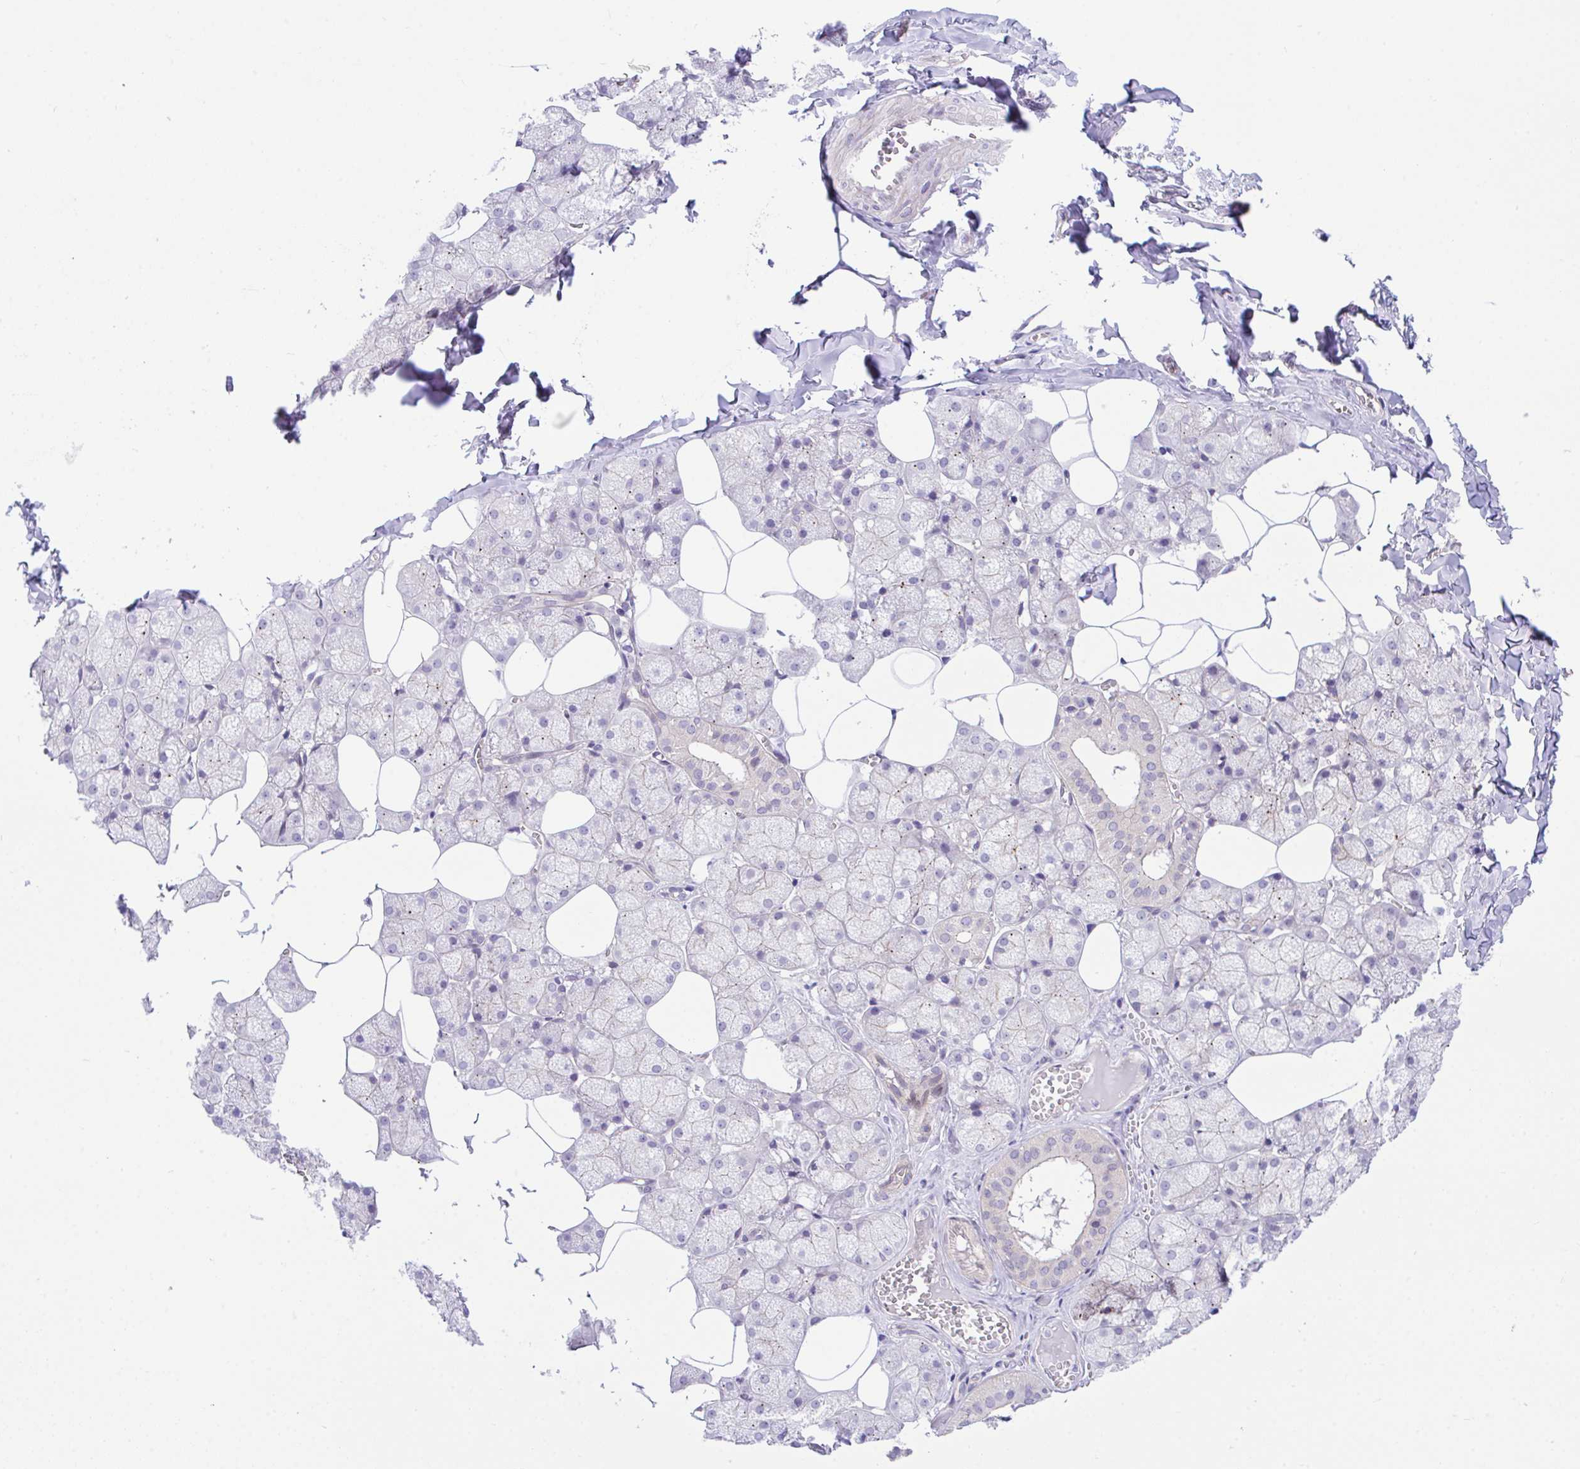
{"staining": {"intensity": "weak", "quantity": "25%-75%", "location": "cytoplasmic/membranous"}, "tissue": "salivary gland", "cell_type": "Glandular cells", "image_type": "normal", "snomed": [{"axis": "morphology", "description": "Normal tissue, NOS"}, {"axis": "topography", "description": "Salivary gland"}, {"axis": "topography", "description": "Peripheral nerve tissue"}], "caption": "Immunohistochemistry (IHC) histopathology image of benign salivary gland: salivary gland stained using IHC displays low levels of weak protein expression localized specifically in the cytoplasmic/membranous of glandular cells, appearing as a cytoplasmic/membranous brown color.", "gene": "ZBED3", "patient": {"sex": "male", "age": 38}}